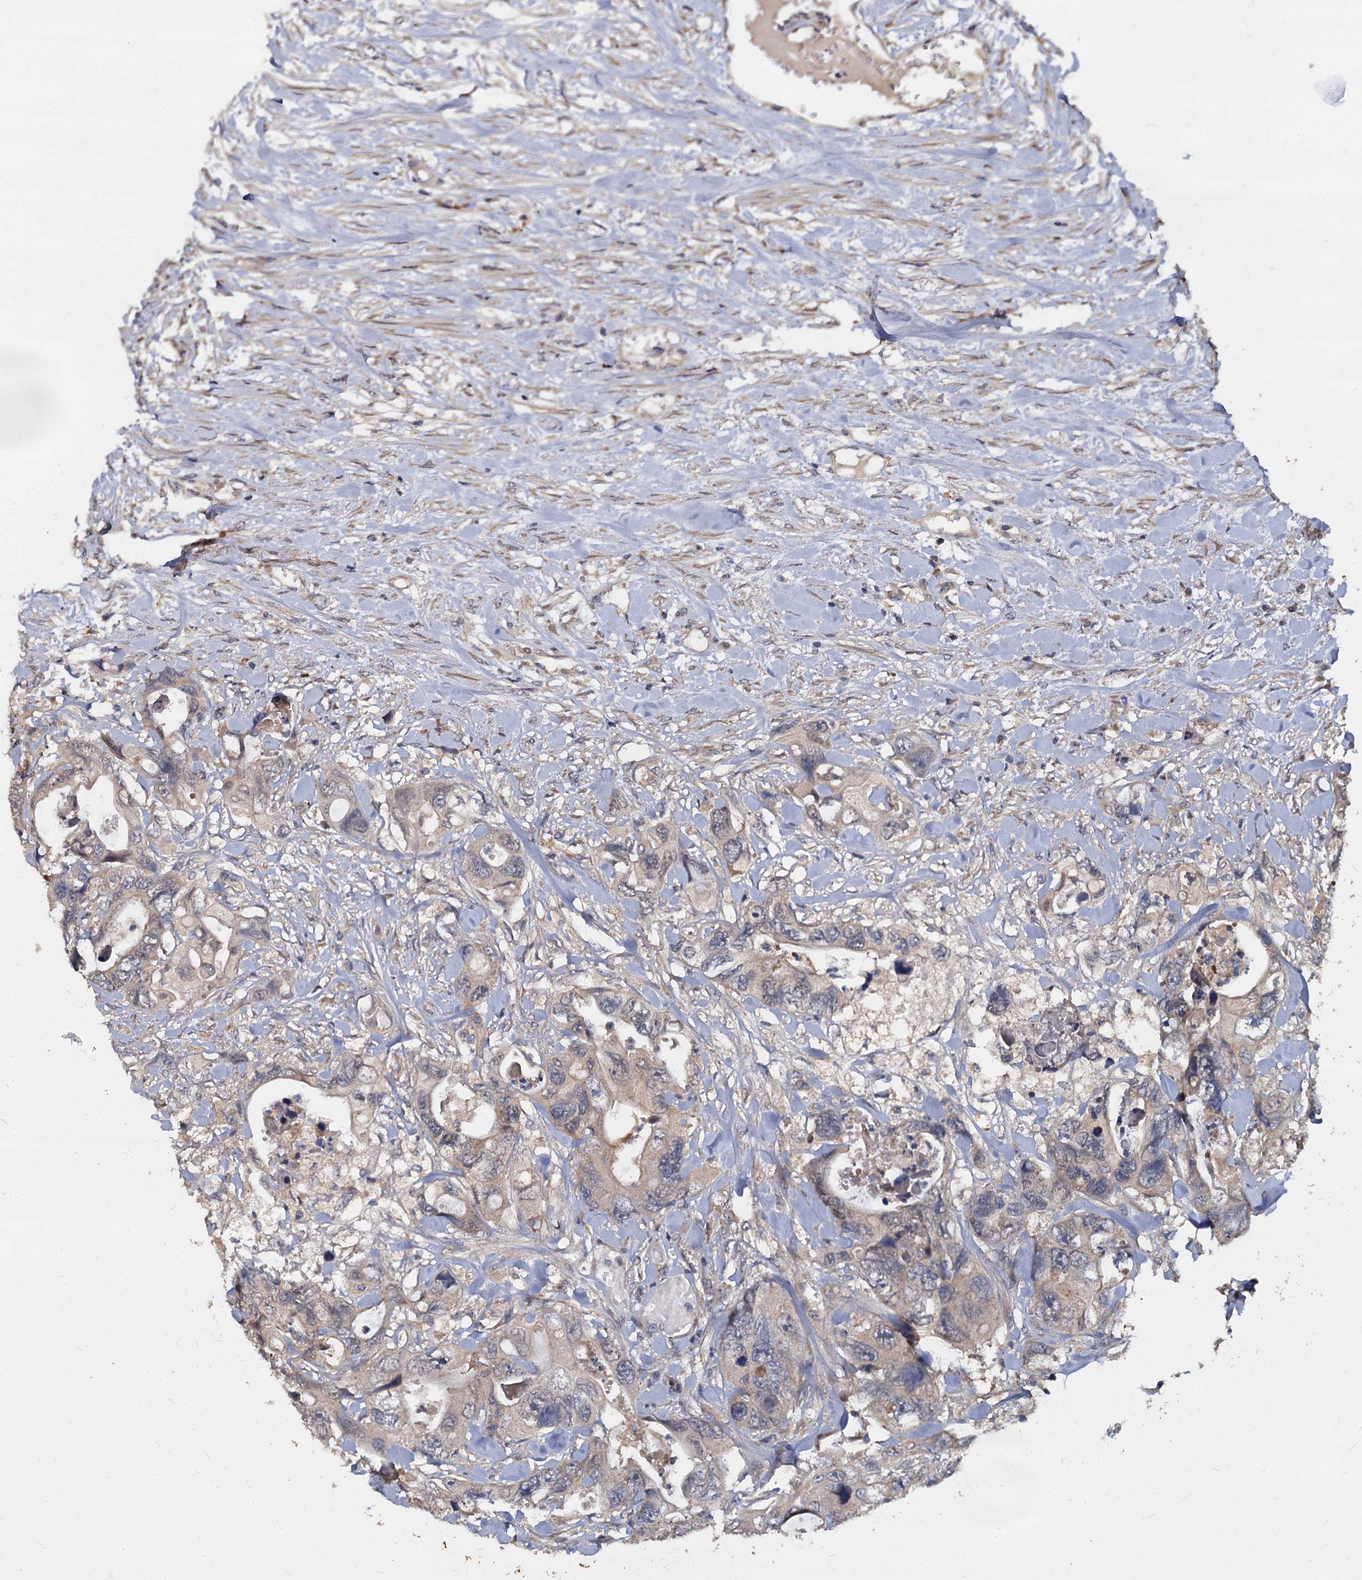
{"staining": {"intensity": "weak", "quantity": "<25%", "location": "cytoplasmic/membranous"}, "tissue": "colorectal cancer", "cell_type": "Tumor cells", "image_type": "cancer", "snomed": [{"axis": "morphology", "description": "Adenocarcinoma, NOS"}, {"axis": "topography", "description": "Rectum"}], "caption": "The image demonstrates no significant expression in tumor cells of colorectal adenocarcinoma. (Immunohistochemistry (ihc), brightfield microscopy, high magnification).", "gene": "CCDC184", "patient": {"sex": "male", "age": 57}}